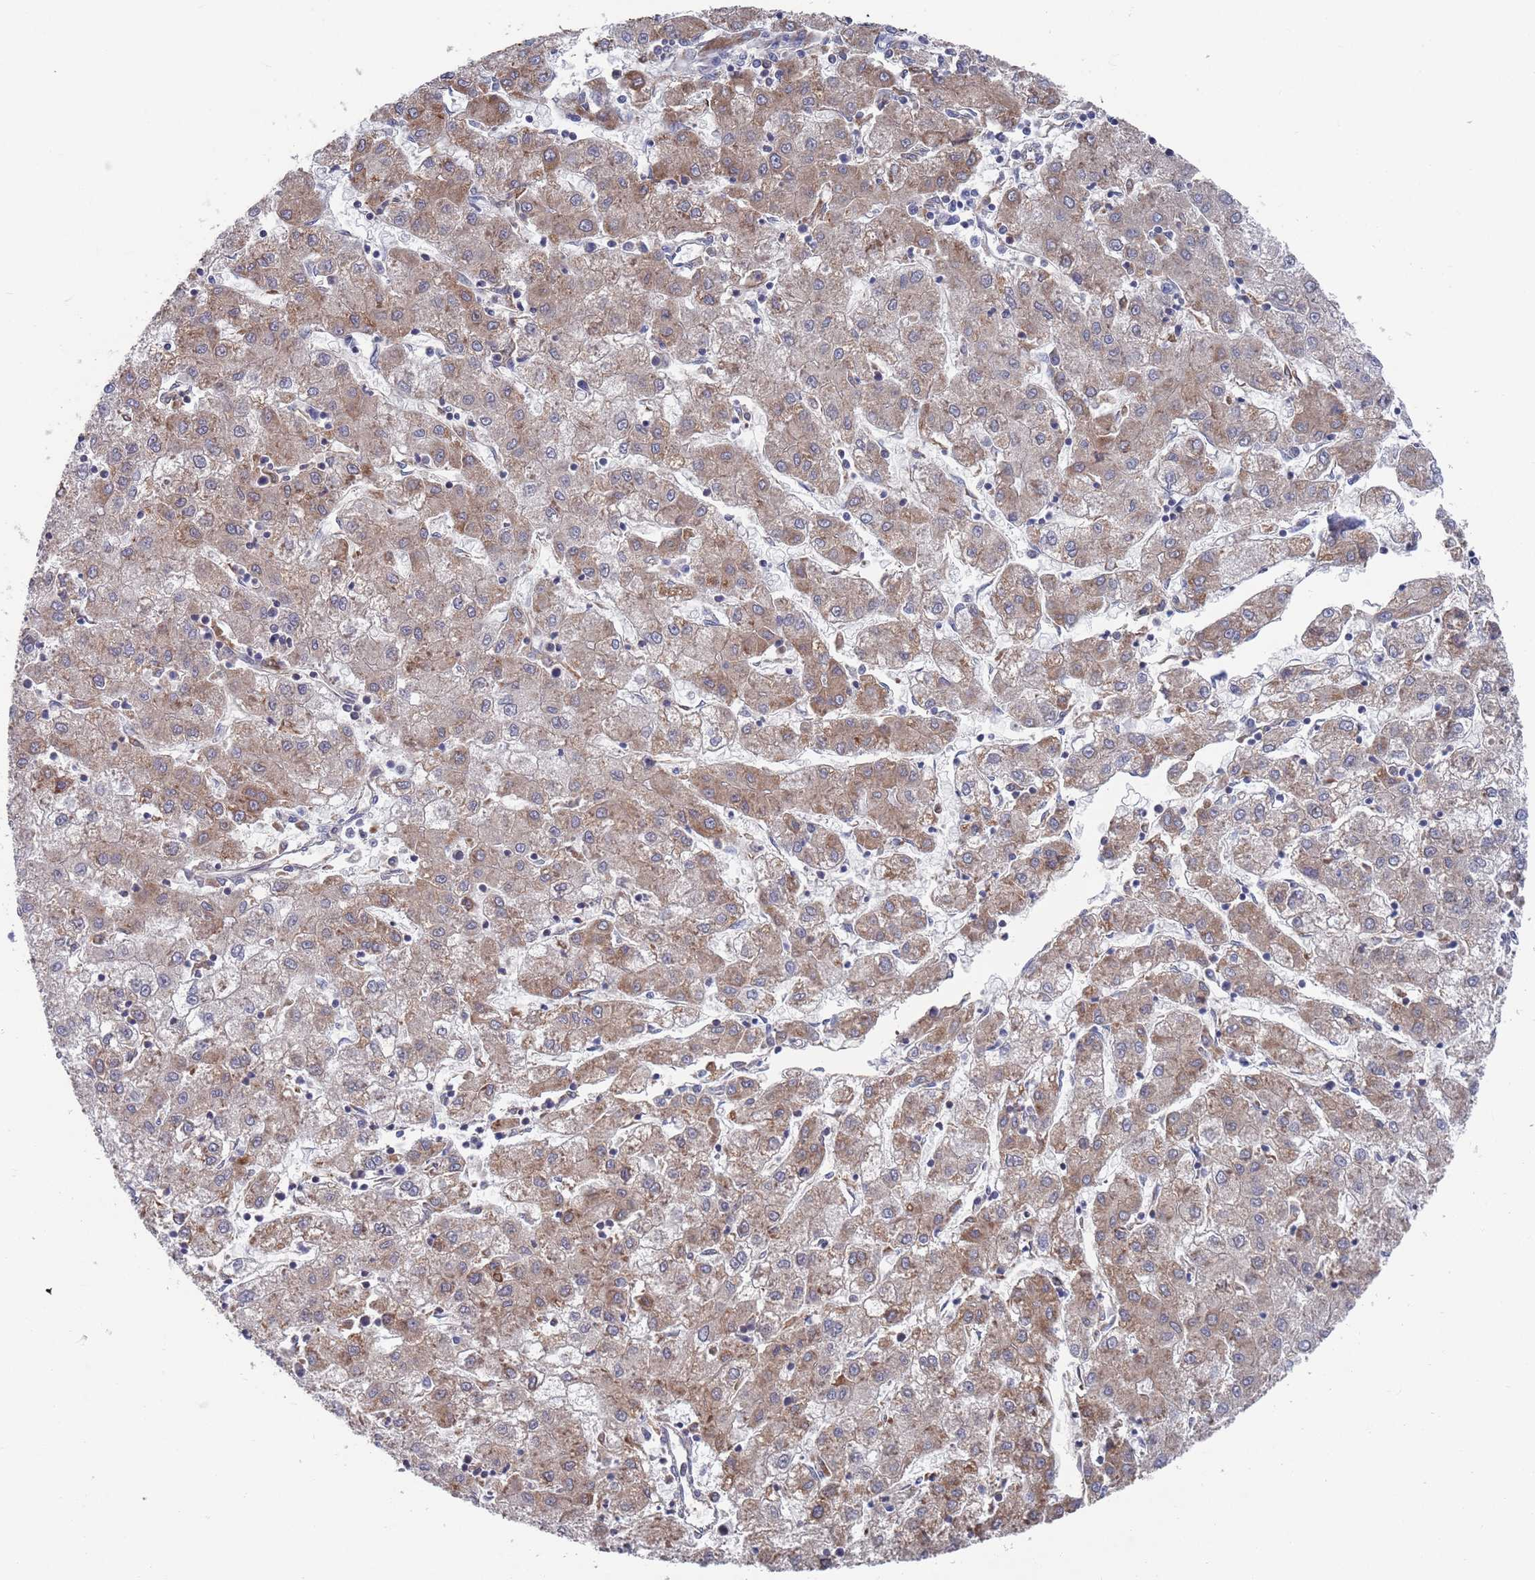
{"staining": {"intensity": "moderate", "quantity": ">75%", "location": "cytoplasmic/membranous"}, "tissue": "liver cancer", "cell_type": "Tumor cells", "image_type": "cancer", "snomed": [{"axis": "morphology", "description": "Carcinoma, Hepatocellular, NOS"}, {"axis": "topography", "description": "Liver"}], "caption": "The histopathology image displays immunohistochemical staining of hepatocellular carcinoma (liver). There is moderate cytoplasmic/membranous expression is identified in approximately >75% of tumor cells.", "gene": "GID8", "patient": {"sex": "male", "age": 72}}